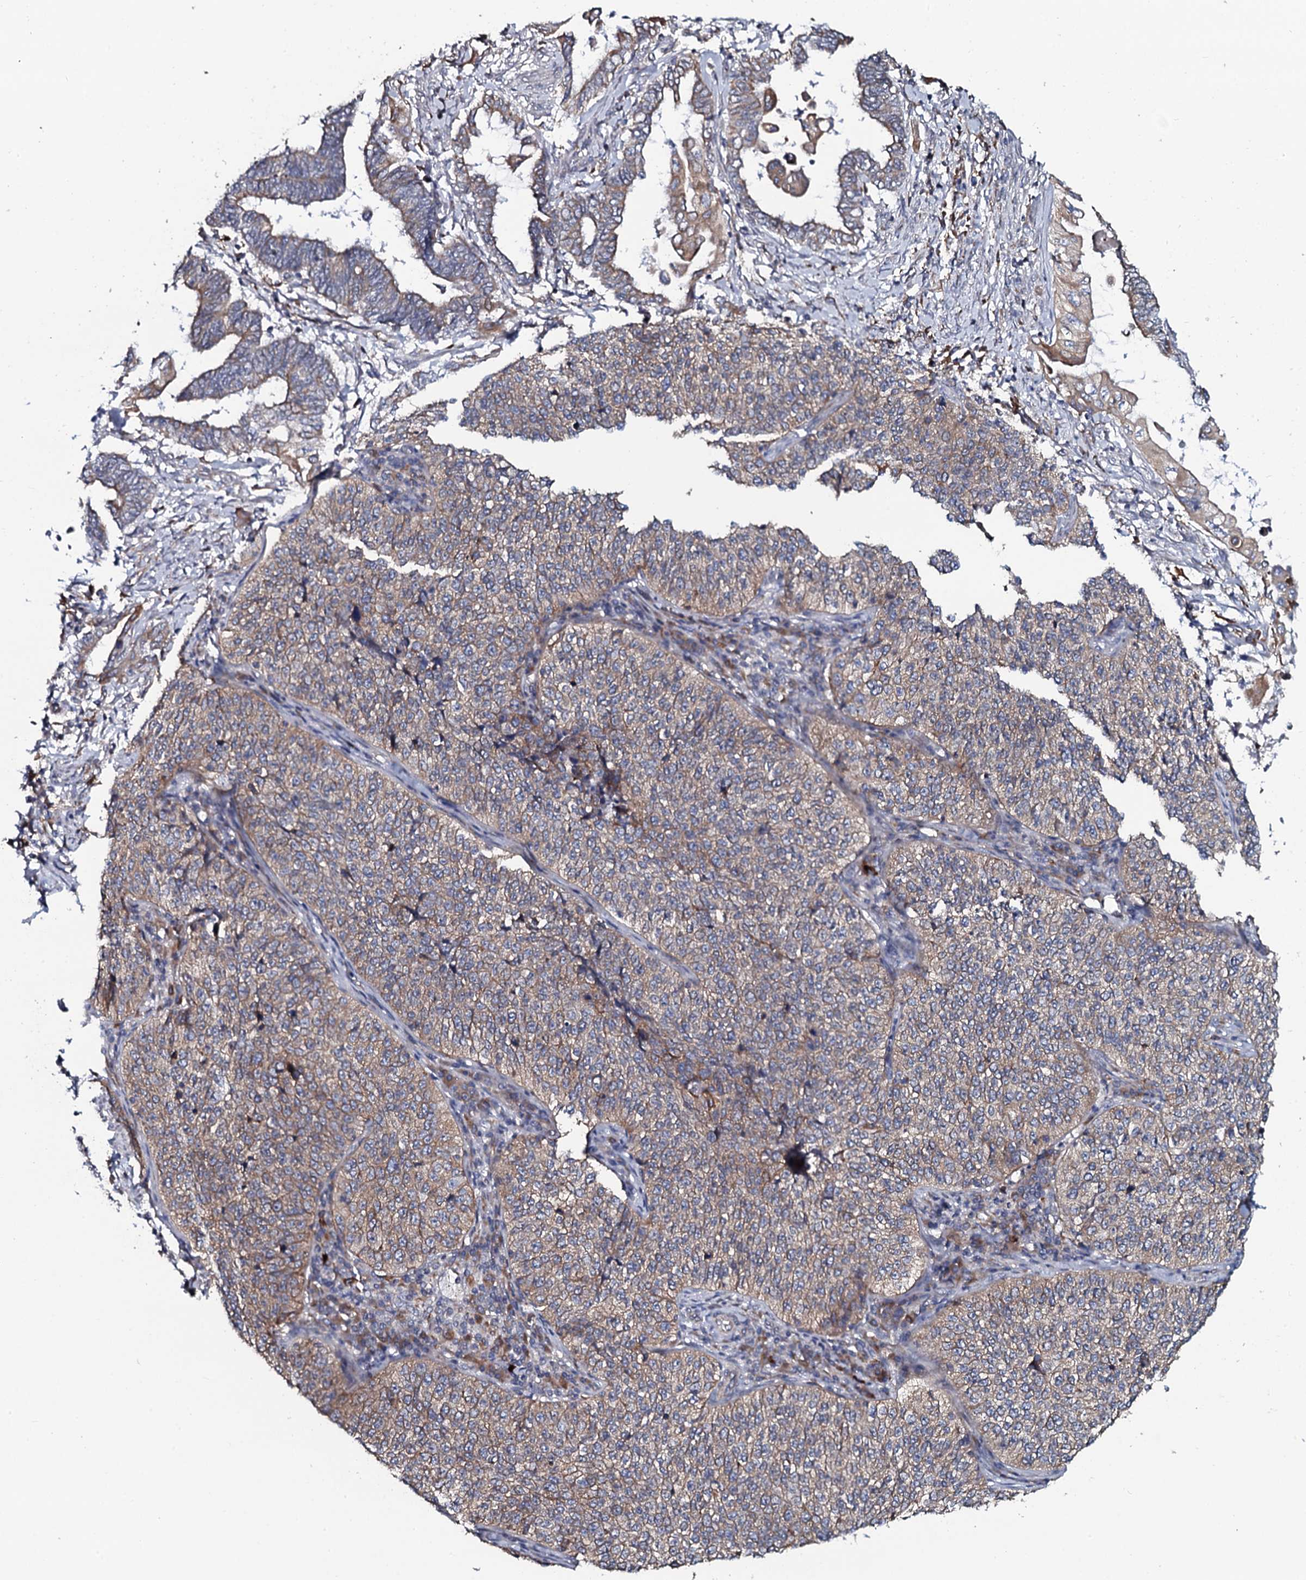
{"staining": {"intensity": "weak", "quantity": "25%-75%", "location": "cytoplasmic/membranous"}, "tissue": "cervical cancer", "cell_type": "Tumor cells", "image_type": "cancer", "snomed": [{"axis": "morphology", "description": "Squamous cell carcinoma, NOS"}, {"axis": "topography", "description": "Cervix"}], "caption": "Human cervical squamous cell carcinoma stained with a brown dye shows weak cytoplasmic/membranous positive staining in about 25%-75% of tumor cells.", "gene": "TMEM151A", "patient": {"sex": "female", "age": 35}}